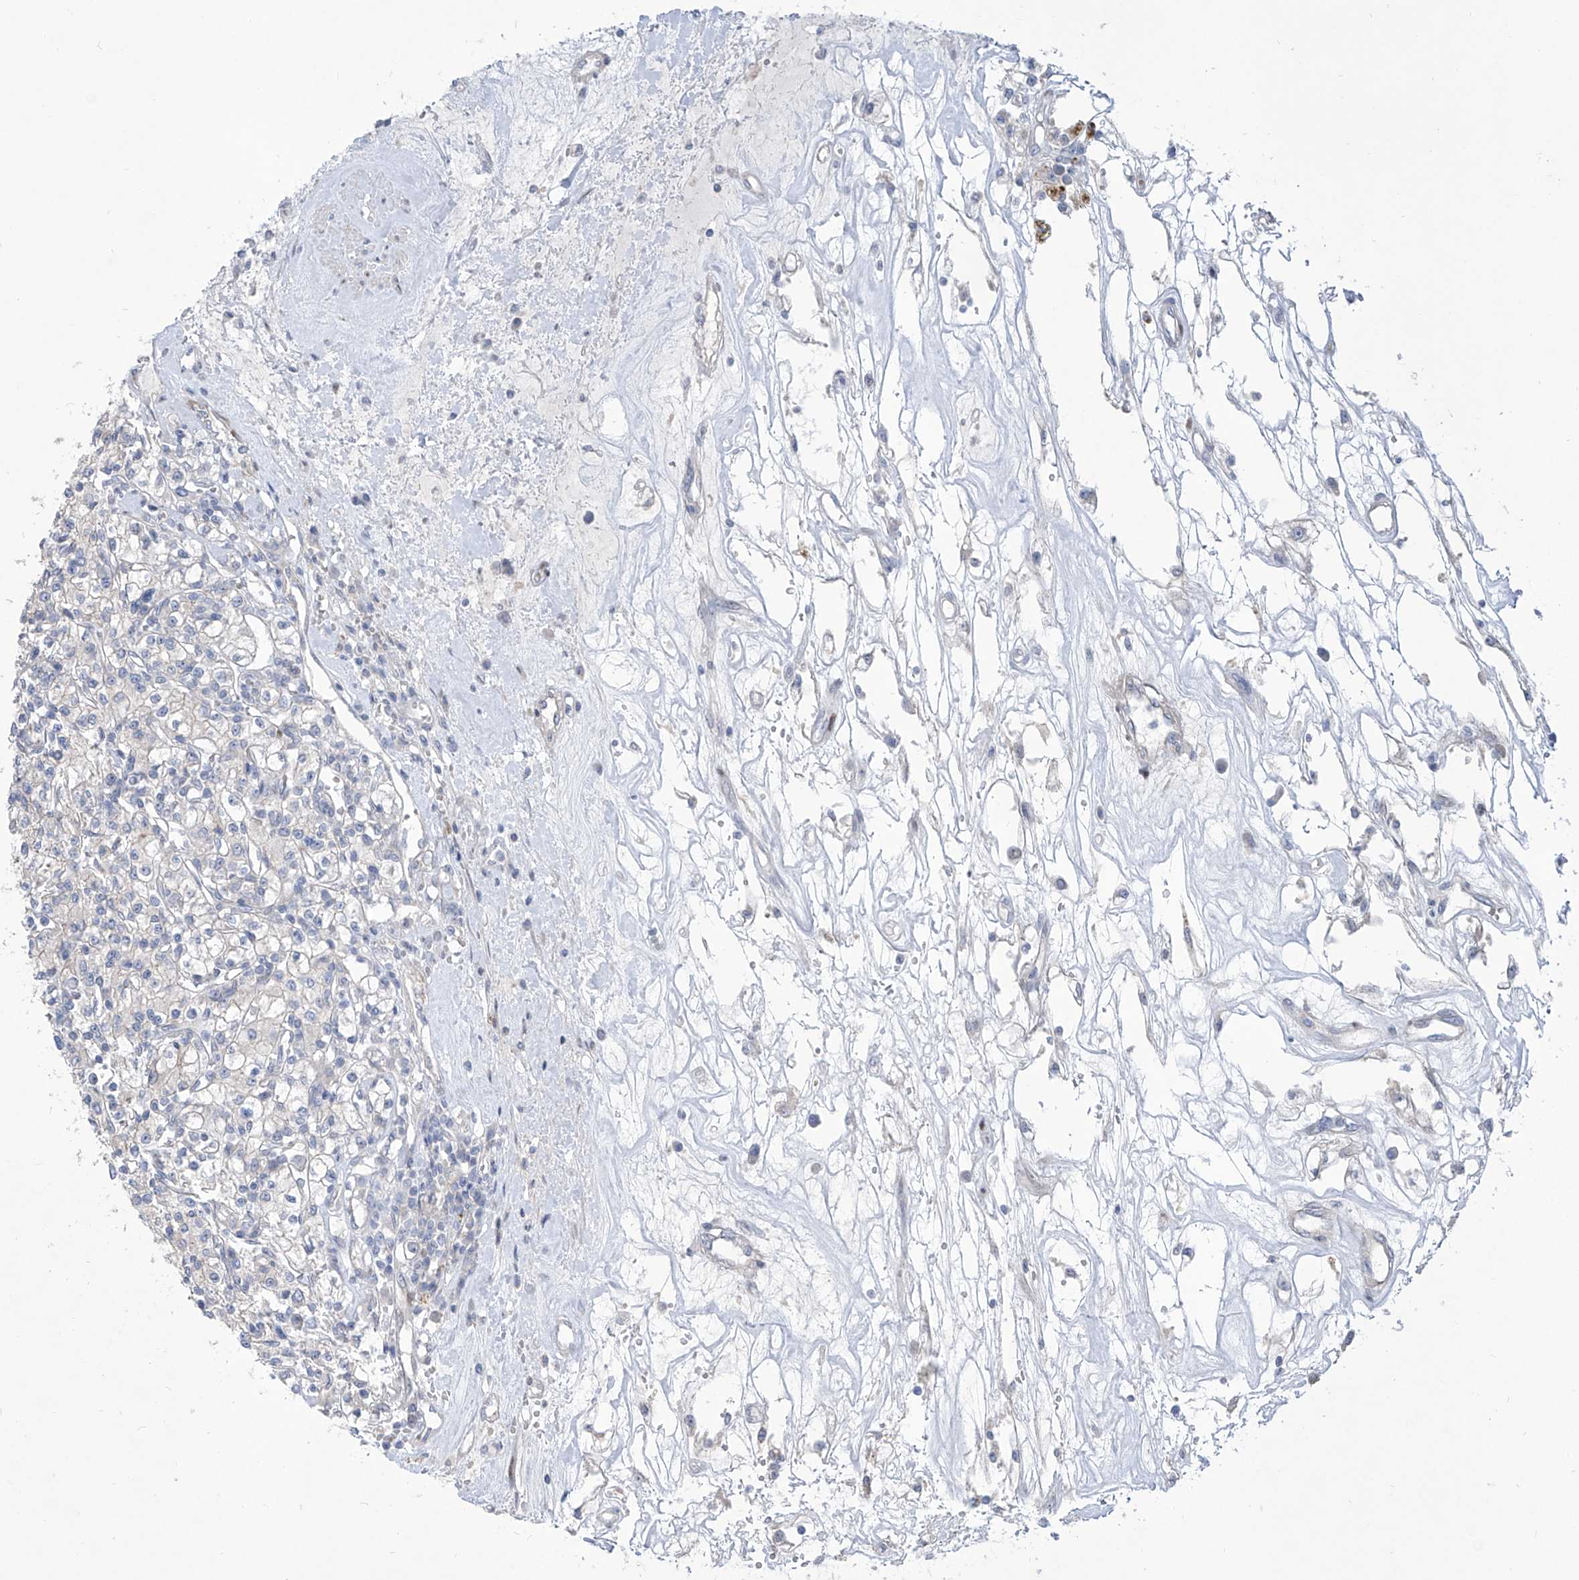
{"staining": {"intensity": "negative", "quantity": "none", "location": "none"}, "tissue": "renal cancer", "cell_type": "Tumor cells", "image_type": "cancer", "snomed": [{"axis": "morphology", "description": "Adenocarcinoma, NOS"}, {"axis": "topography", "description": "Kidney"}], "caption": "Histopathology image shows no protein staining in tumor cells of renal adenocarcinoma tissue.", "gene": "LRRC1", "patient": {"sex": "female", "age": 59}}